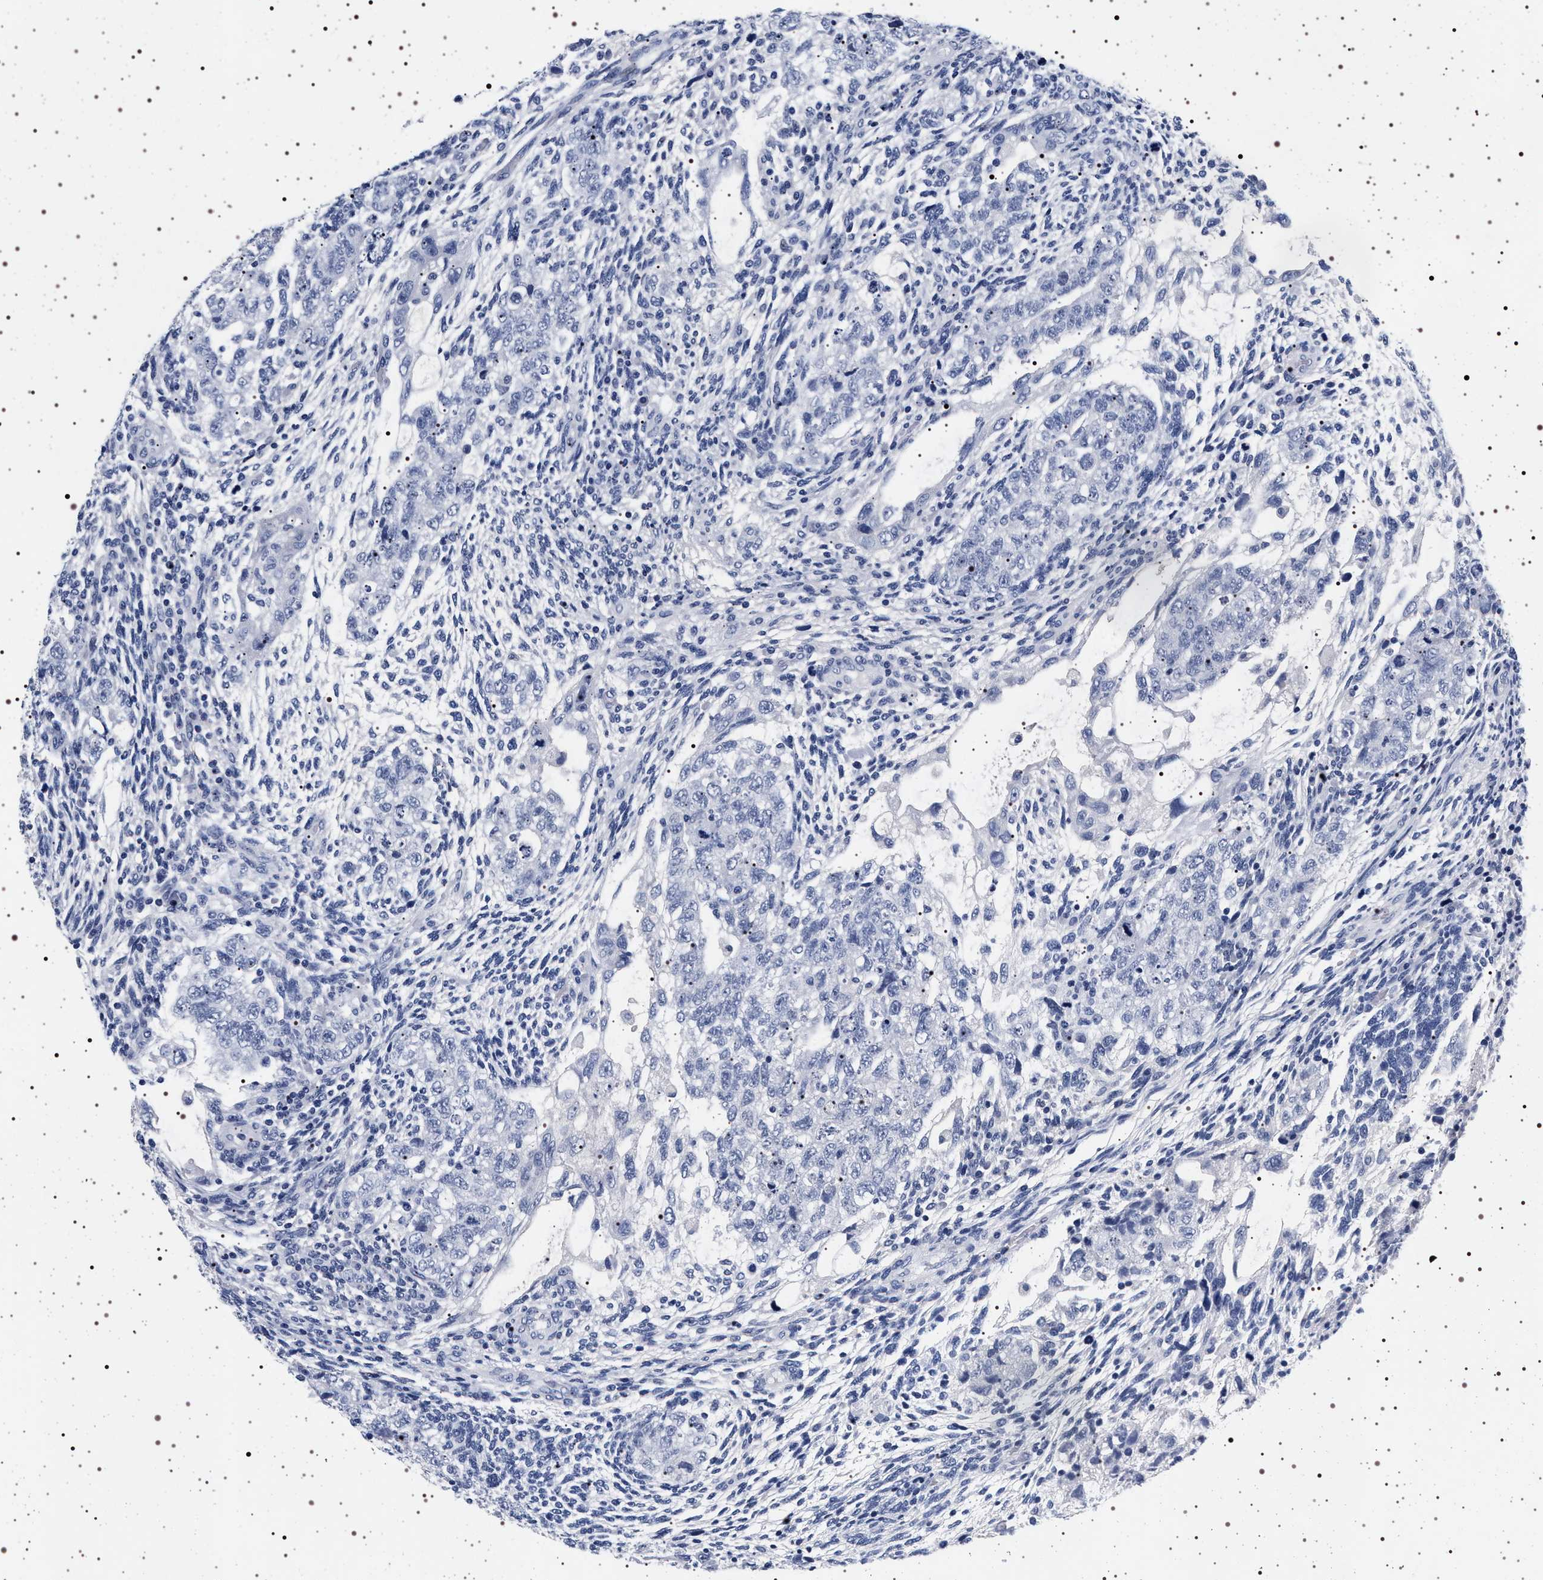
{"staining": {"intensity": "negative", "quantity": "none", "location": "none"}, "tissue": "testis cancer", "cell_type": "Tumor cells", "image_type": "cancer", "snomed": [{"axis": "morphology", "description": "Normal tissue, NOS"}, {"axis": "morphology", "description": "Carcinoma, Embryonal, NOS"}, {"axis": "topography", "description": "Testis"}], "caption": "Human embryonal carcinoma (testis) stained for a protein using immunohistochemistry shows no positivity in tumor cells.", "gene": "MAPK10", "patient": {"sex": "male", "age": 36}}